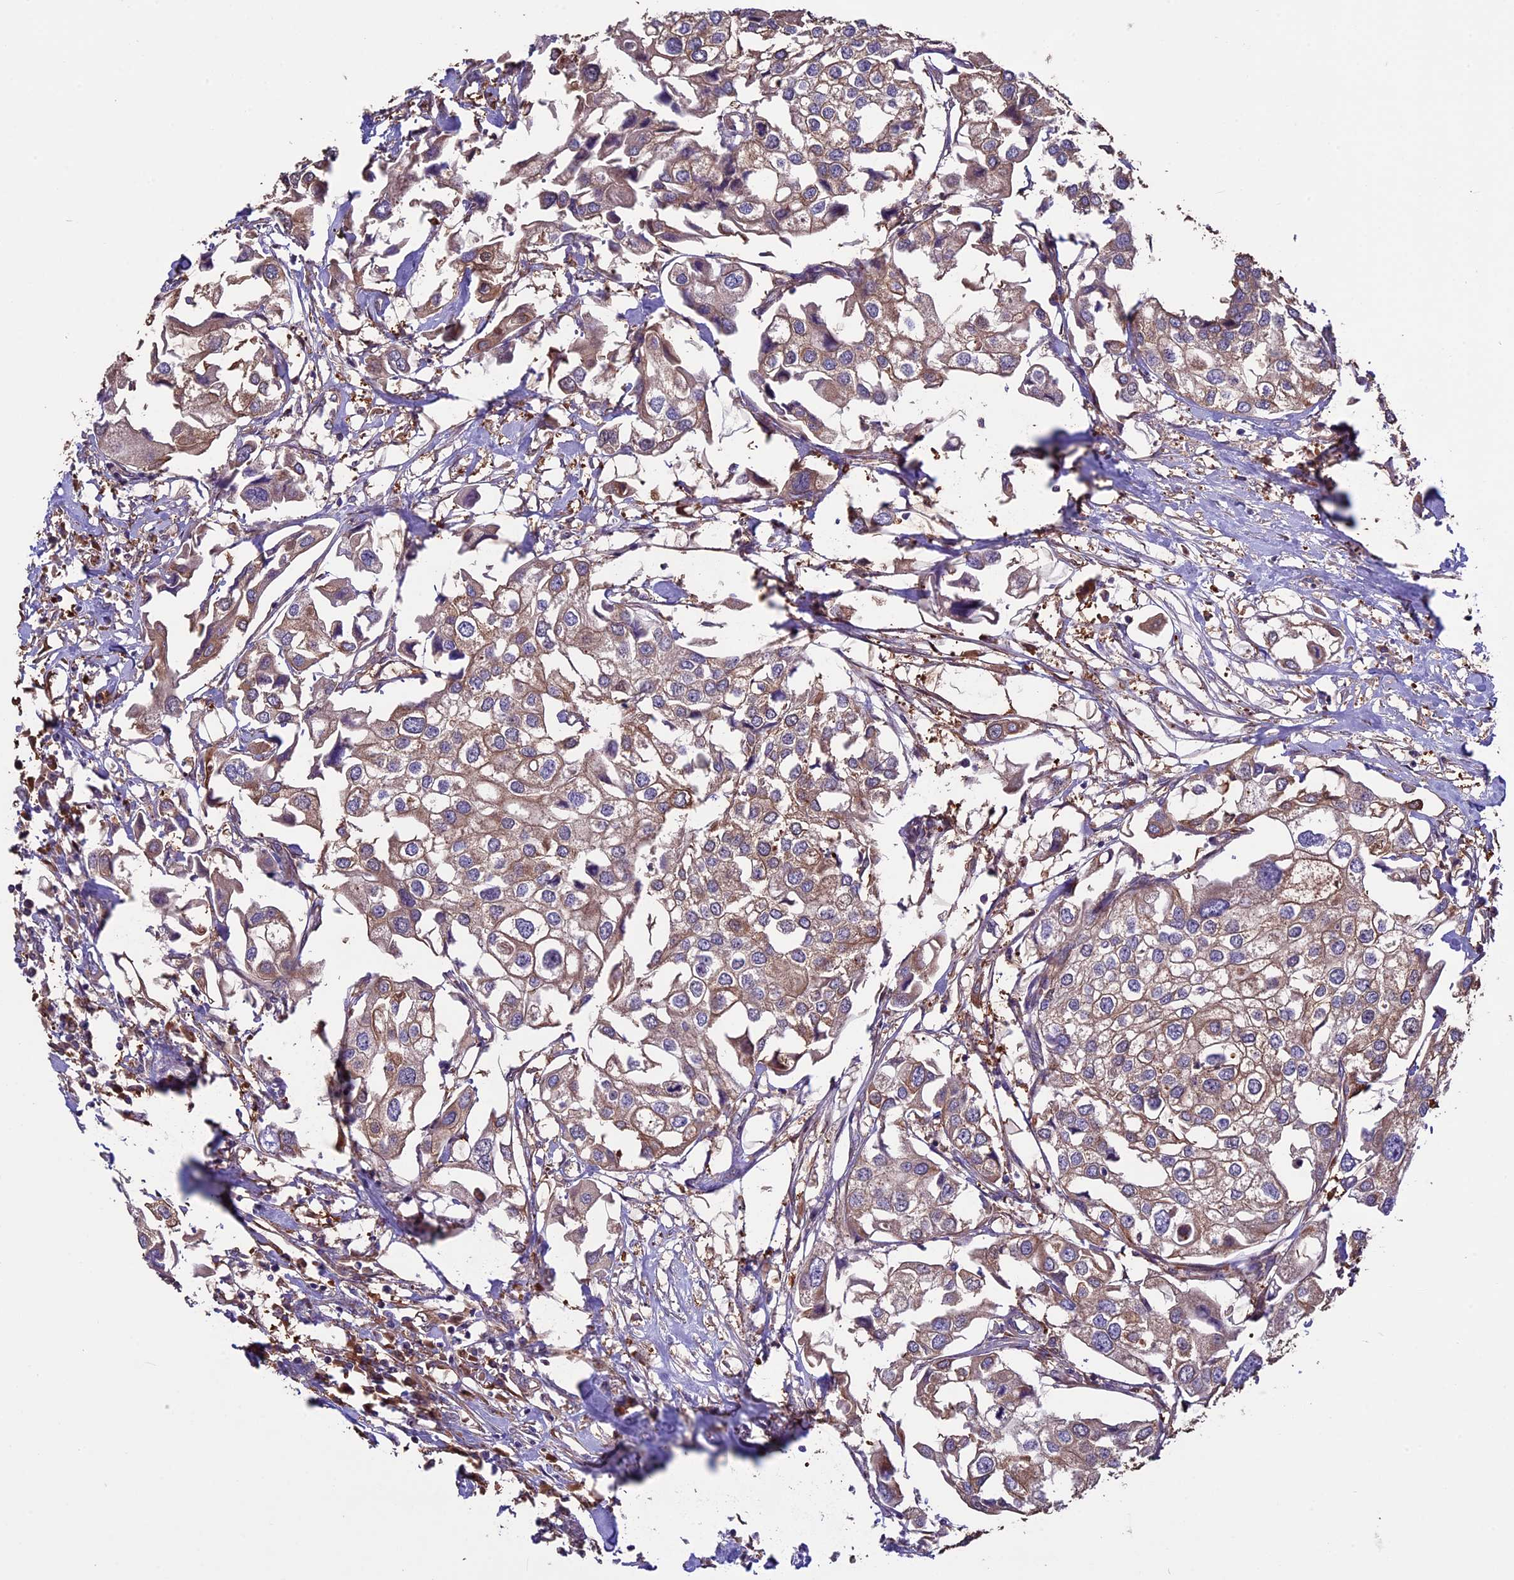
{"staining": {"intensity": "moderate", "quantity": ">75%", "location": "cytoplasmic/membranous"}, "tissue": "urothelial cancer", "cell_type": "Tumor cells", "image_type": "cancer", "snomed": [{"axis": "morphology", "description": "Urothelial carcinoma, High grade"}, {"axis": "topography", "description": "Urinary bladder"}], "caption": "About >75% of tumor cells in urothelial cancer reveal moderate cytoplasmic/membranous protein expression as visualized by brown immunohistochemical staining.", "gene": "VWA3A", "patient": {"sex": "male", "age": 64}}